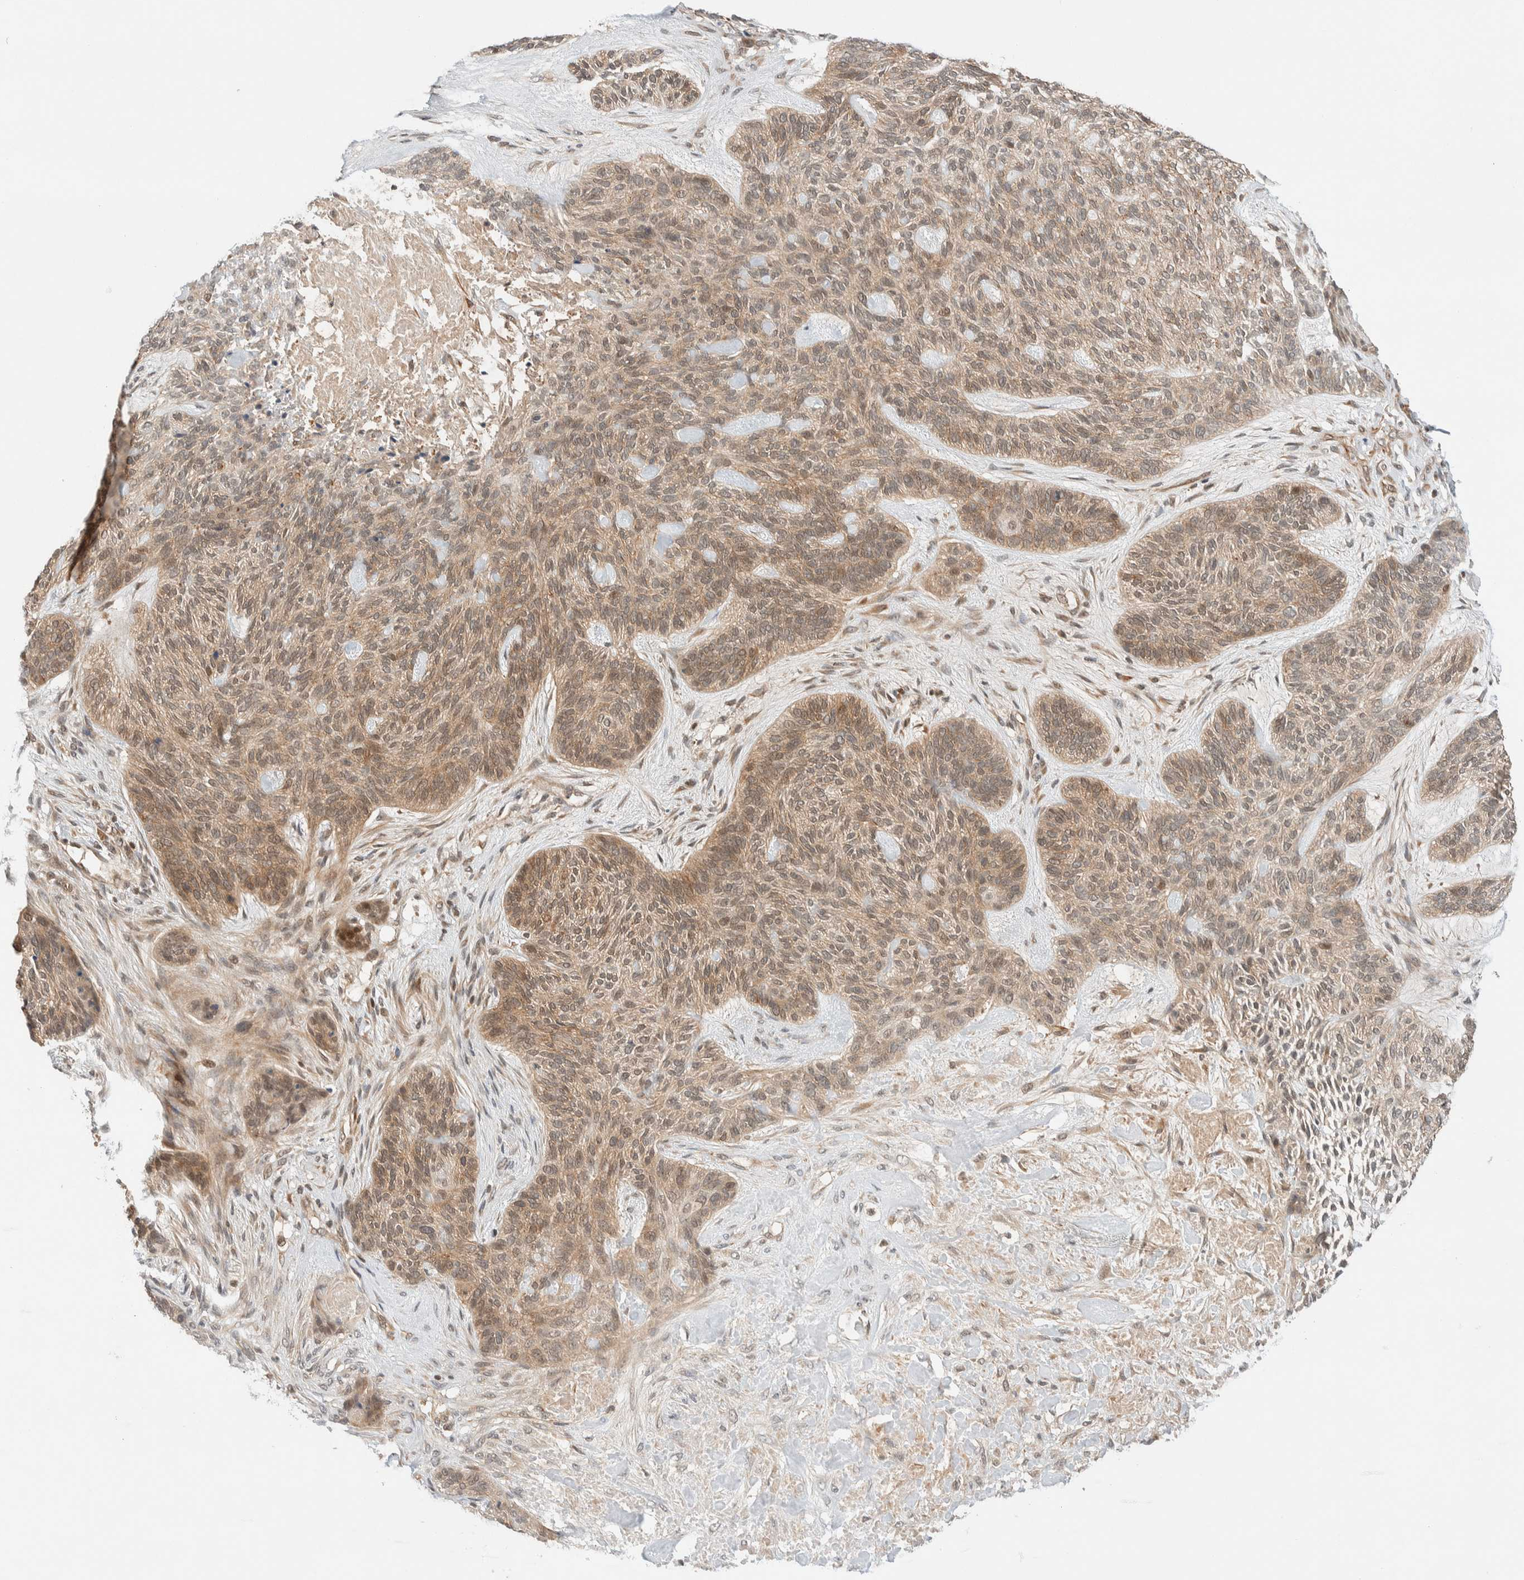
{"staining": {"intensity": "moderate", "quantity": ">75%", "location": "cytoplasmic/membranous"}, "tissue": "skin cancer", "cell_type": "Tumor cells", "image_type": "cancer", "snomed": [{"axis": "morphology", "description": "Basal cell carcinoma"}, {"axis": "topography", "description": "Skin"}], "caption": "Human basal cell carcinoma (skin) stained with a brown dye reveals moderate cytoplasmic/membranous positive staining in about >75% of tumor cells.", "gene": "C8orf76", "patient": {"sex": "male", "age": 55}}